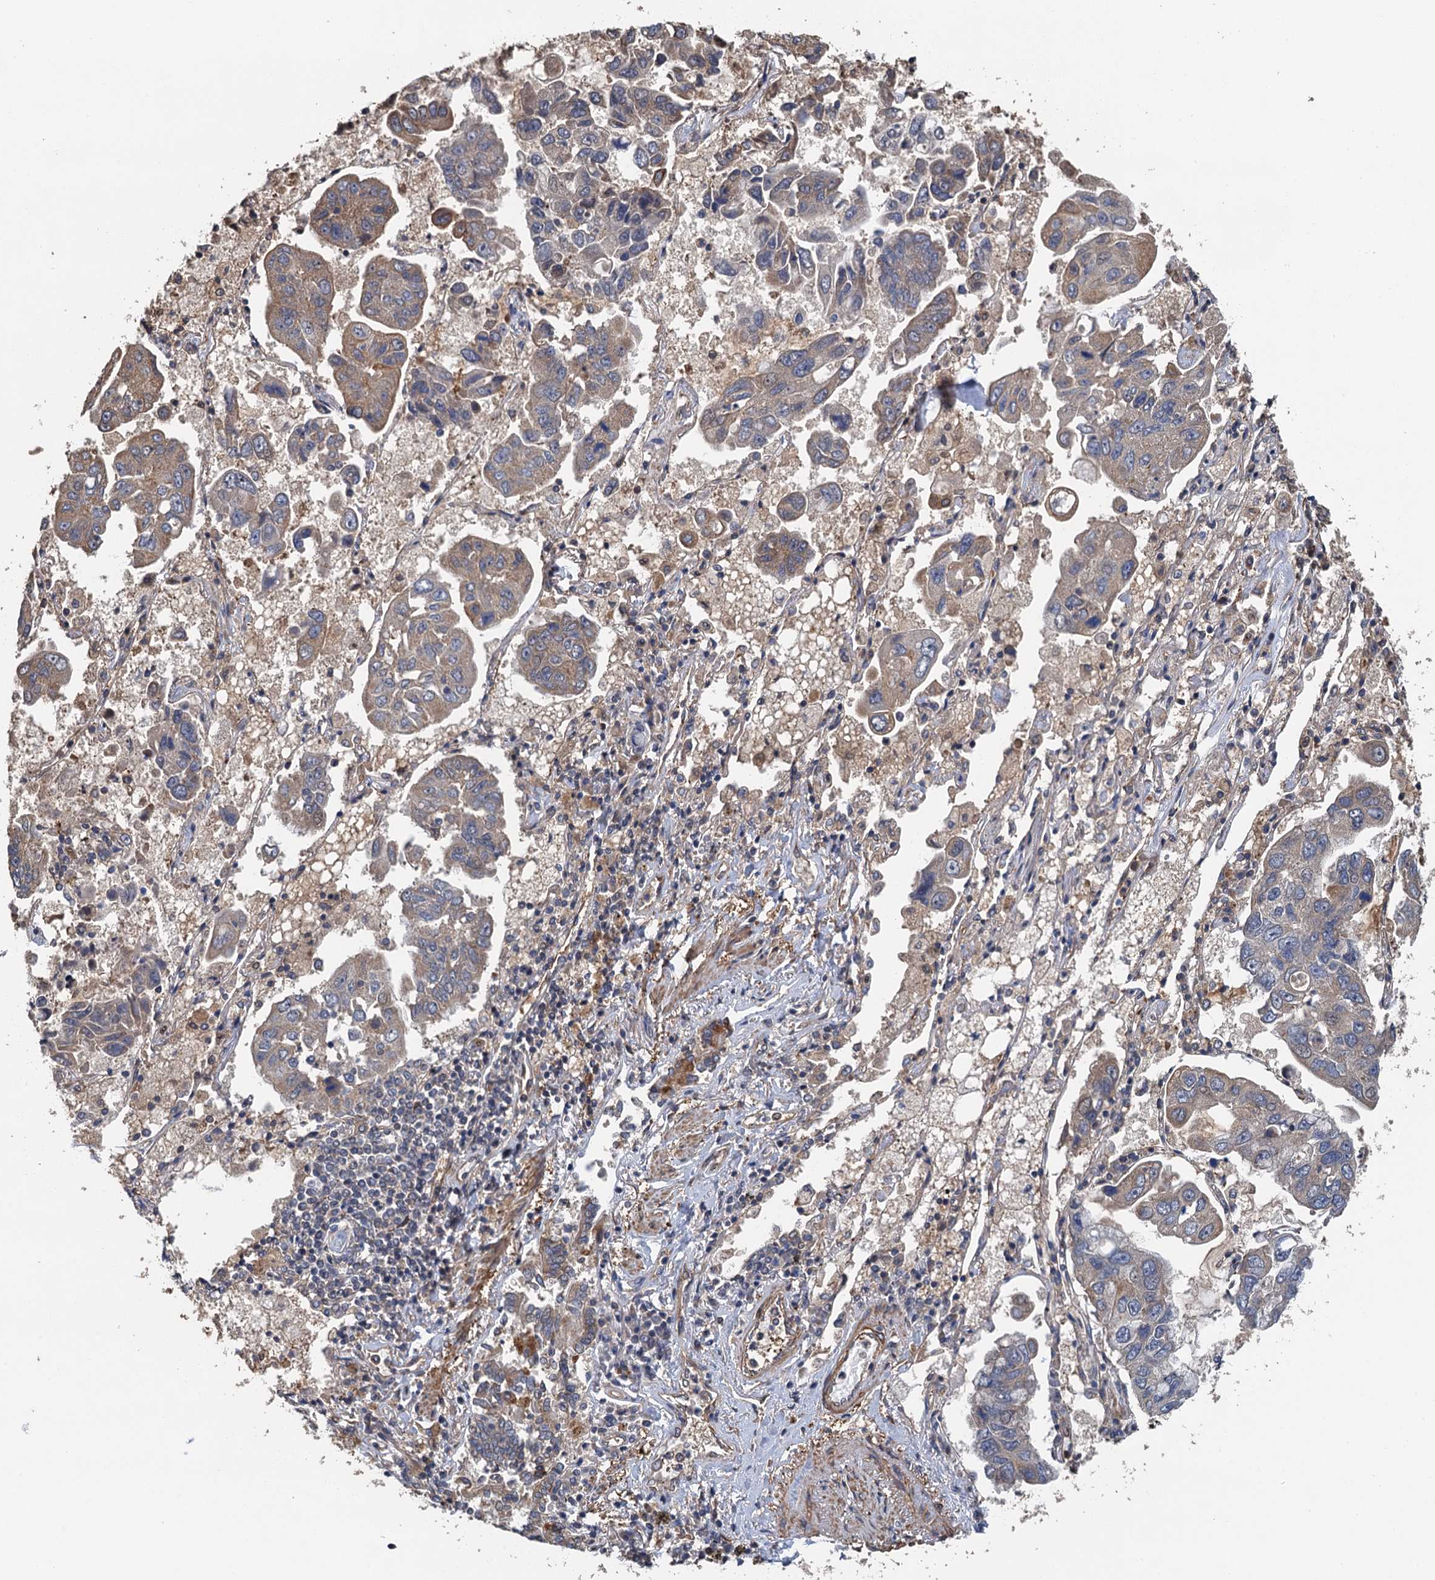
{"staining": {"intensity": "moderate", "quantity": "<25%", "location": "cytoplasmic/membranous"}, "tissue": "lung cancer", "cell_type": "Tumor cells", "image_type": "cancer", "snomed": [{"axis": "morphology", "description": "Adenocarcinoma, NOS"}, {"axis": "topography", "description": "Lung"}], "caption": "Tumor cells display low levels of moderate cytoplasmic/membranous staining in about <25% of cells in human lung cancer. (DAB (3,3'-diaminobenzidine) IHC, brown staining for protein, blue staining for nuclei).", "gene": "MEAK7", "patient": {"sex": "male", "age": 64}}